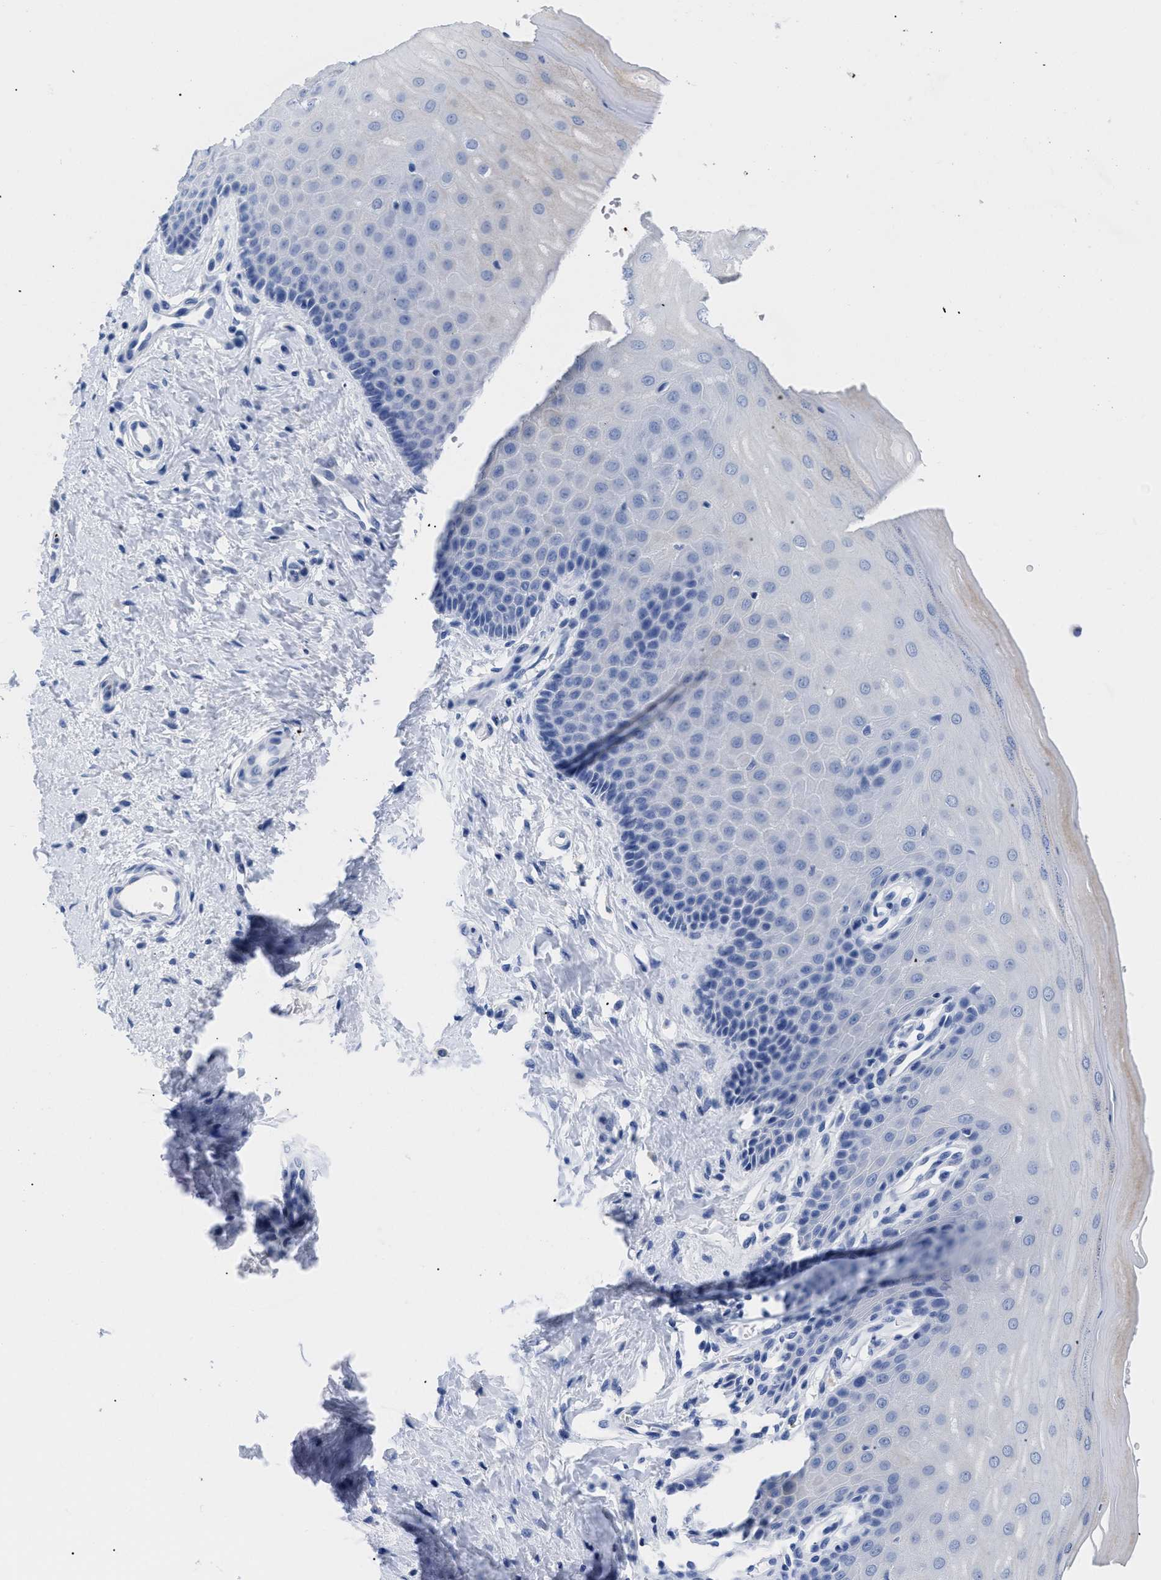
{"staining": {"intensity": "negative", "quantity": "none", "location": "none"}, "tissue": "cervix", "cell_type": "Glandular cells", "image_type": "normal", "snomed": [{"axis": "morphology", "description": "Normal tissue, NOS"}, {"axis": "topography", "description": "Cervix"}], "caption": "IHC photomicrograph of unremarkable cervix: cervix stained with DAB (3,3'-diaminobenzidine) demonstrates no significant protein expression in glandular cells.", "gene": "TREML1", "patient": {"sex": "female", "age": 55}}